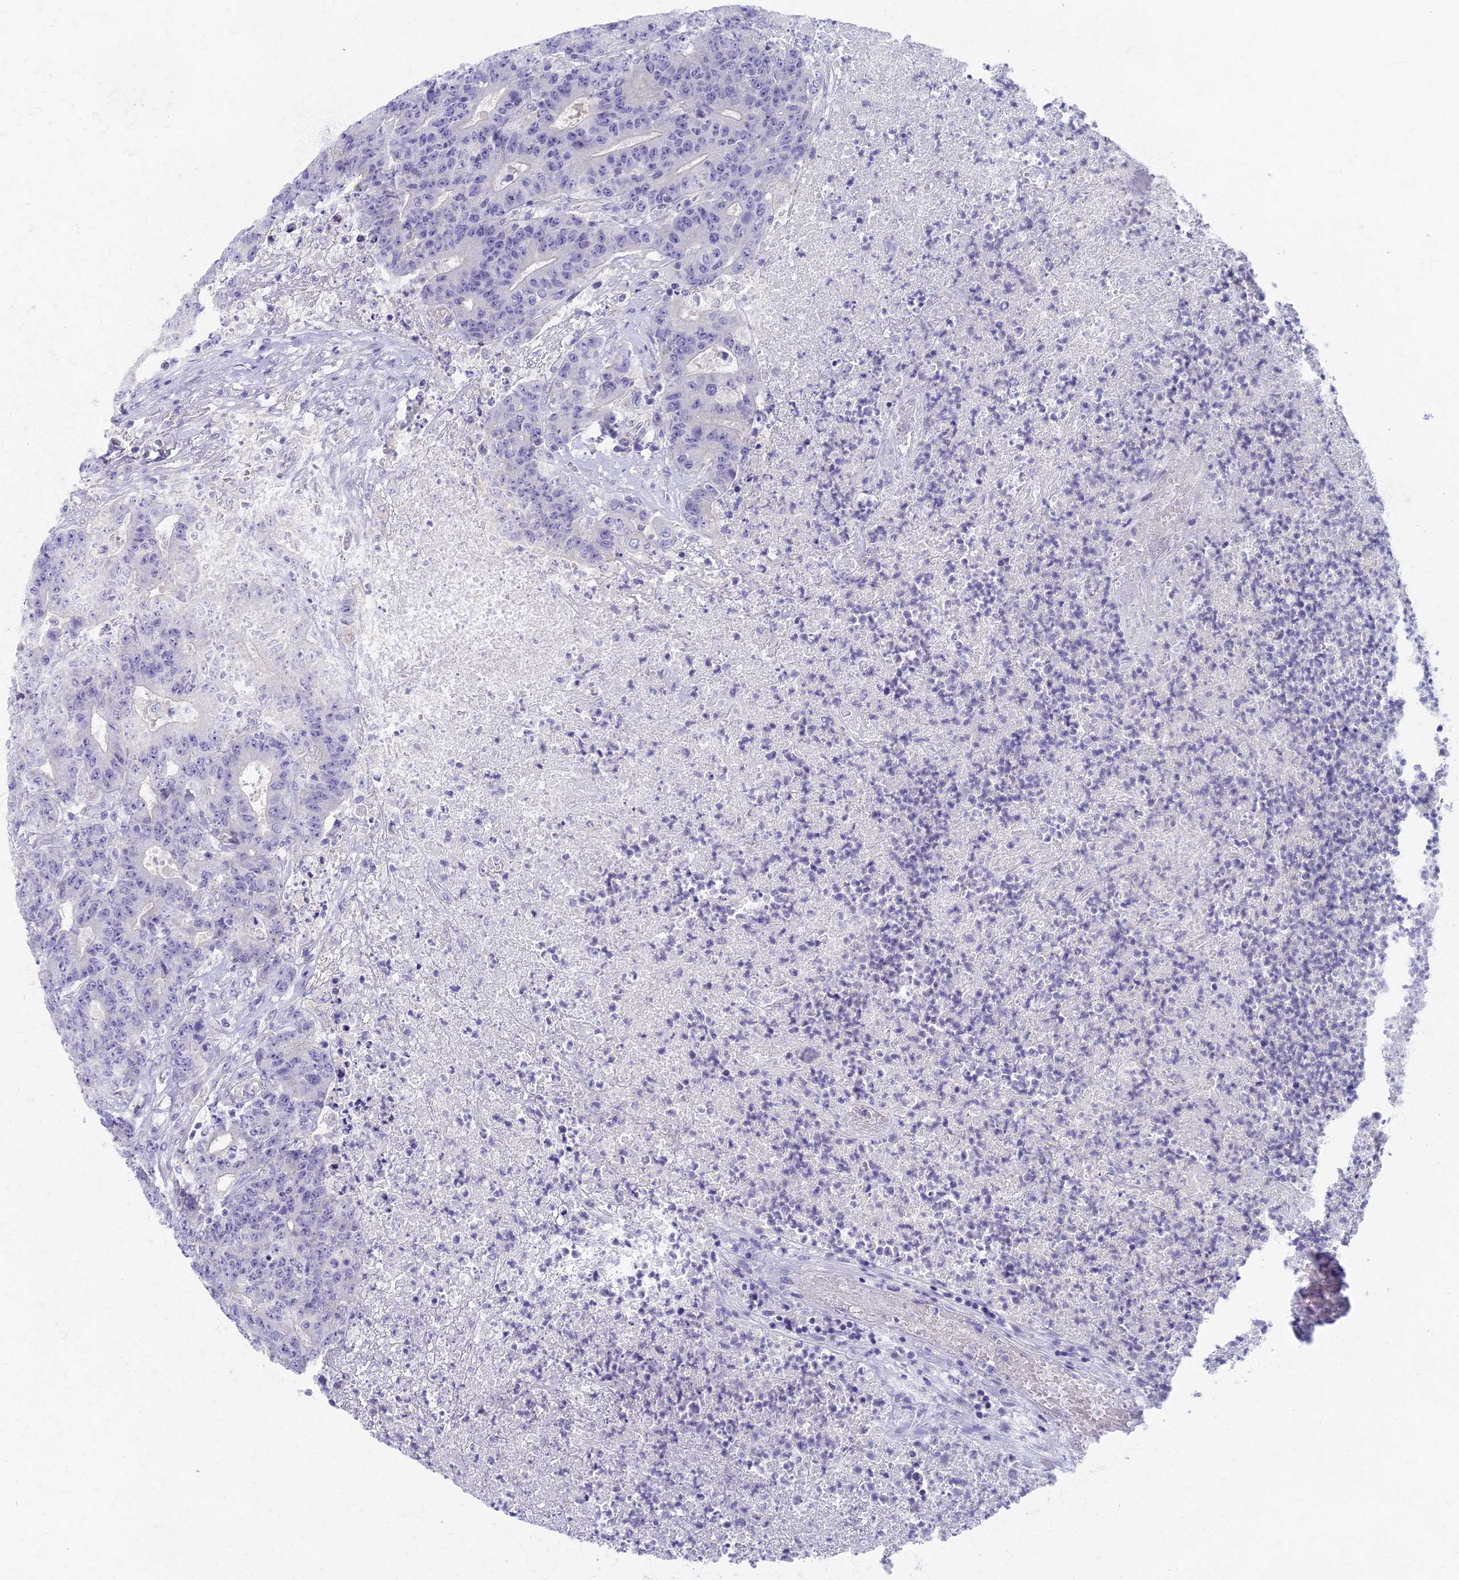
{"staining": {"intensity": "negative", "quantity": "none", "location": "none"}, "tissue": "colorectal cancer", "cell_type": "Tumor cells", "image_type": "cancer", "snomed": [{"axis": "morphology", "description": "Adenocarcinoma, NOS"}, {"axis": "topography", "description": "Colon"}], "caption": "This is an immunohistochemistry (IHC) histopathology image of colorectal adenocarcinoma. There is no expression in tumor cells.", "gene": "AP4E1", "patient": {"sex": "female", "age": 75}}